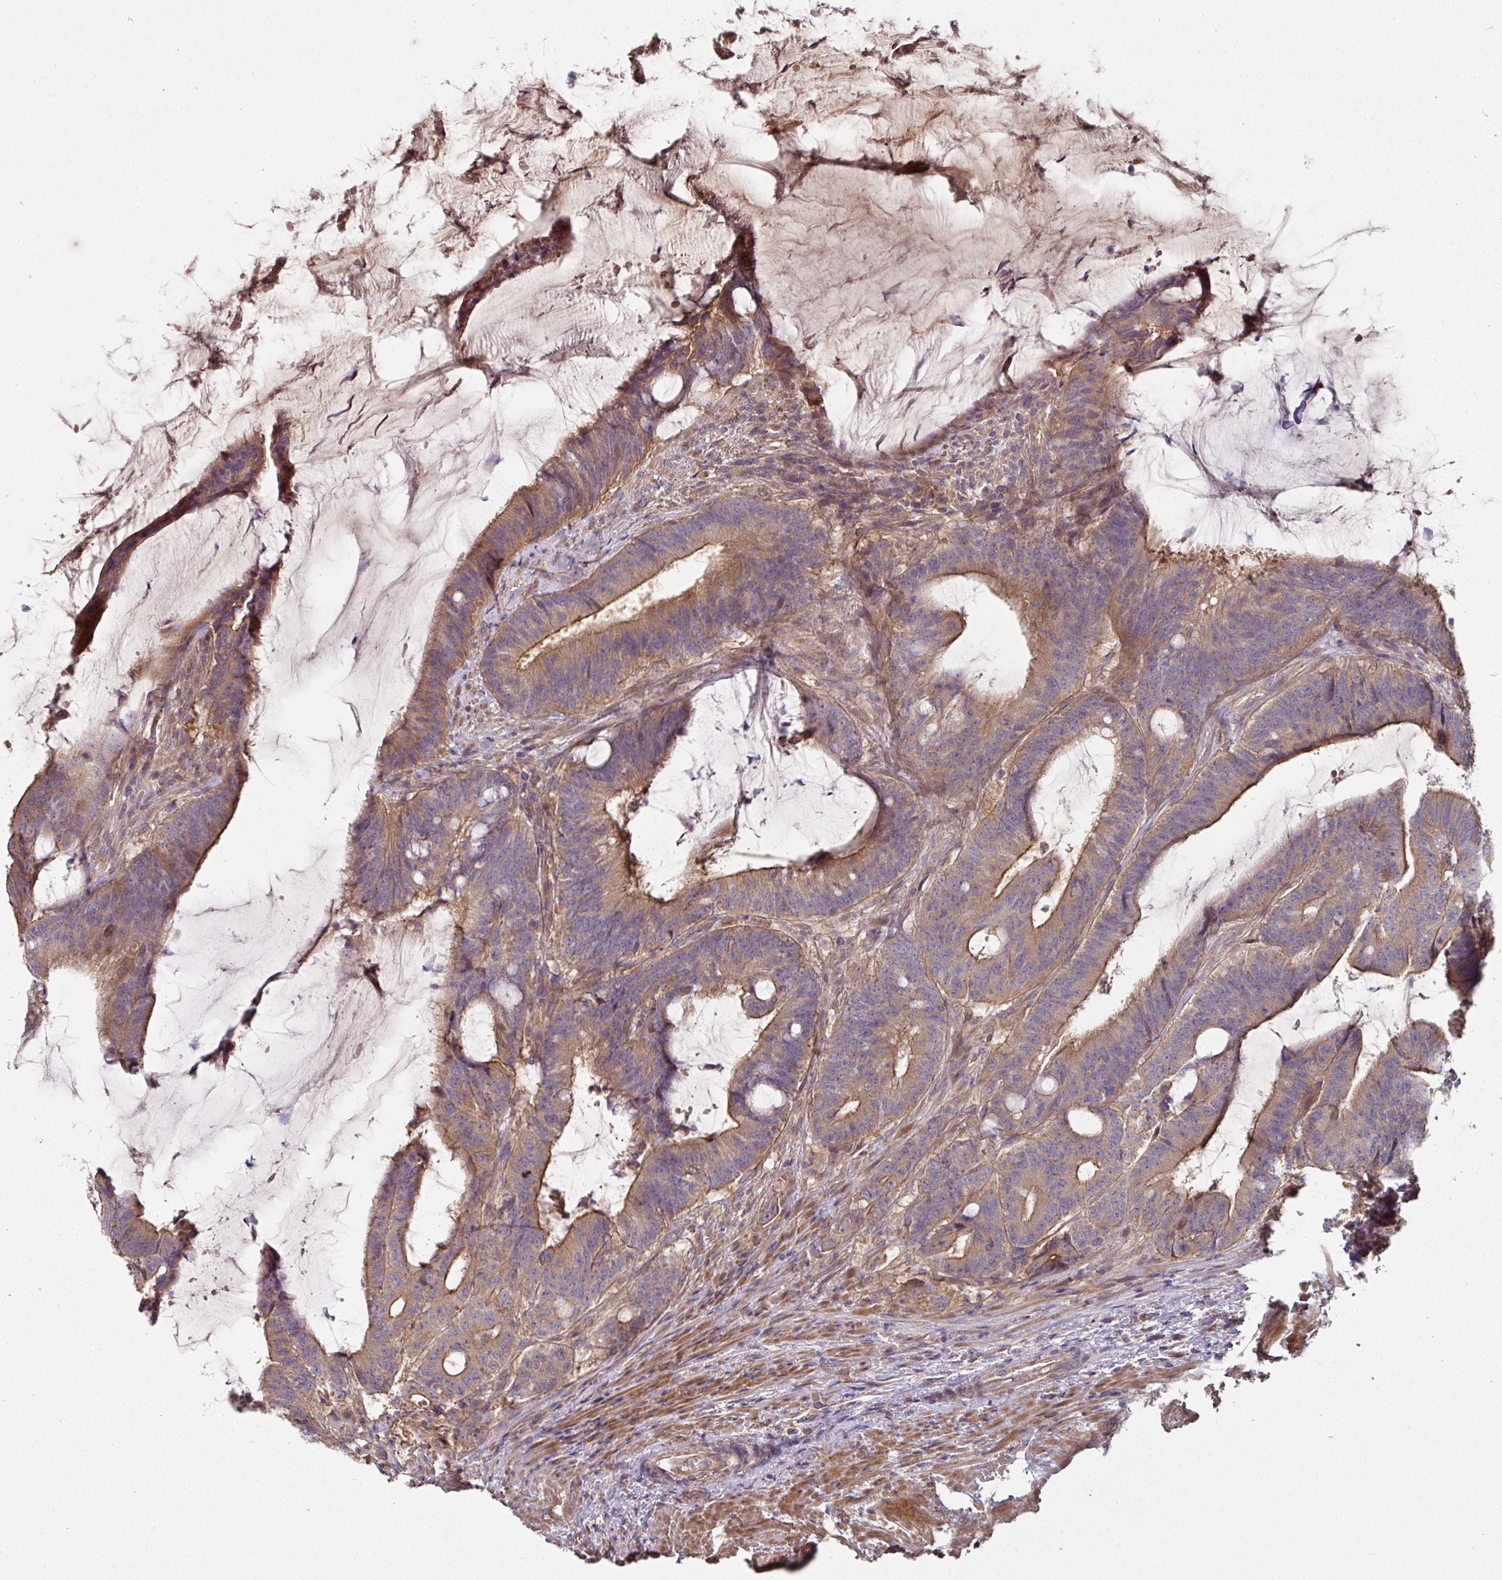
{"staining": {"intensity": "weak", "quantity": "25%-75%", "location": "cytoplasmic/membranous"}, "tissue": "colorectal cancer", "cell_type": "Tumor cells", "image_type": "cancer", "snomed": [{"axis": "morphology", "description": "Adenocarcinoma, NOS"}, {"axis": "topography", "description": "Colon"}], "caption": "Approximately 25%-75% of tumor cells in human colorectal adenocarcinoma display weak cytoplasmic/membranous protein expression as visualized by brown immunohistochemical staining.", "gene": "C4orf48", "patient": {"sex": "female", "age": 43}}